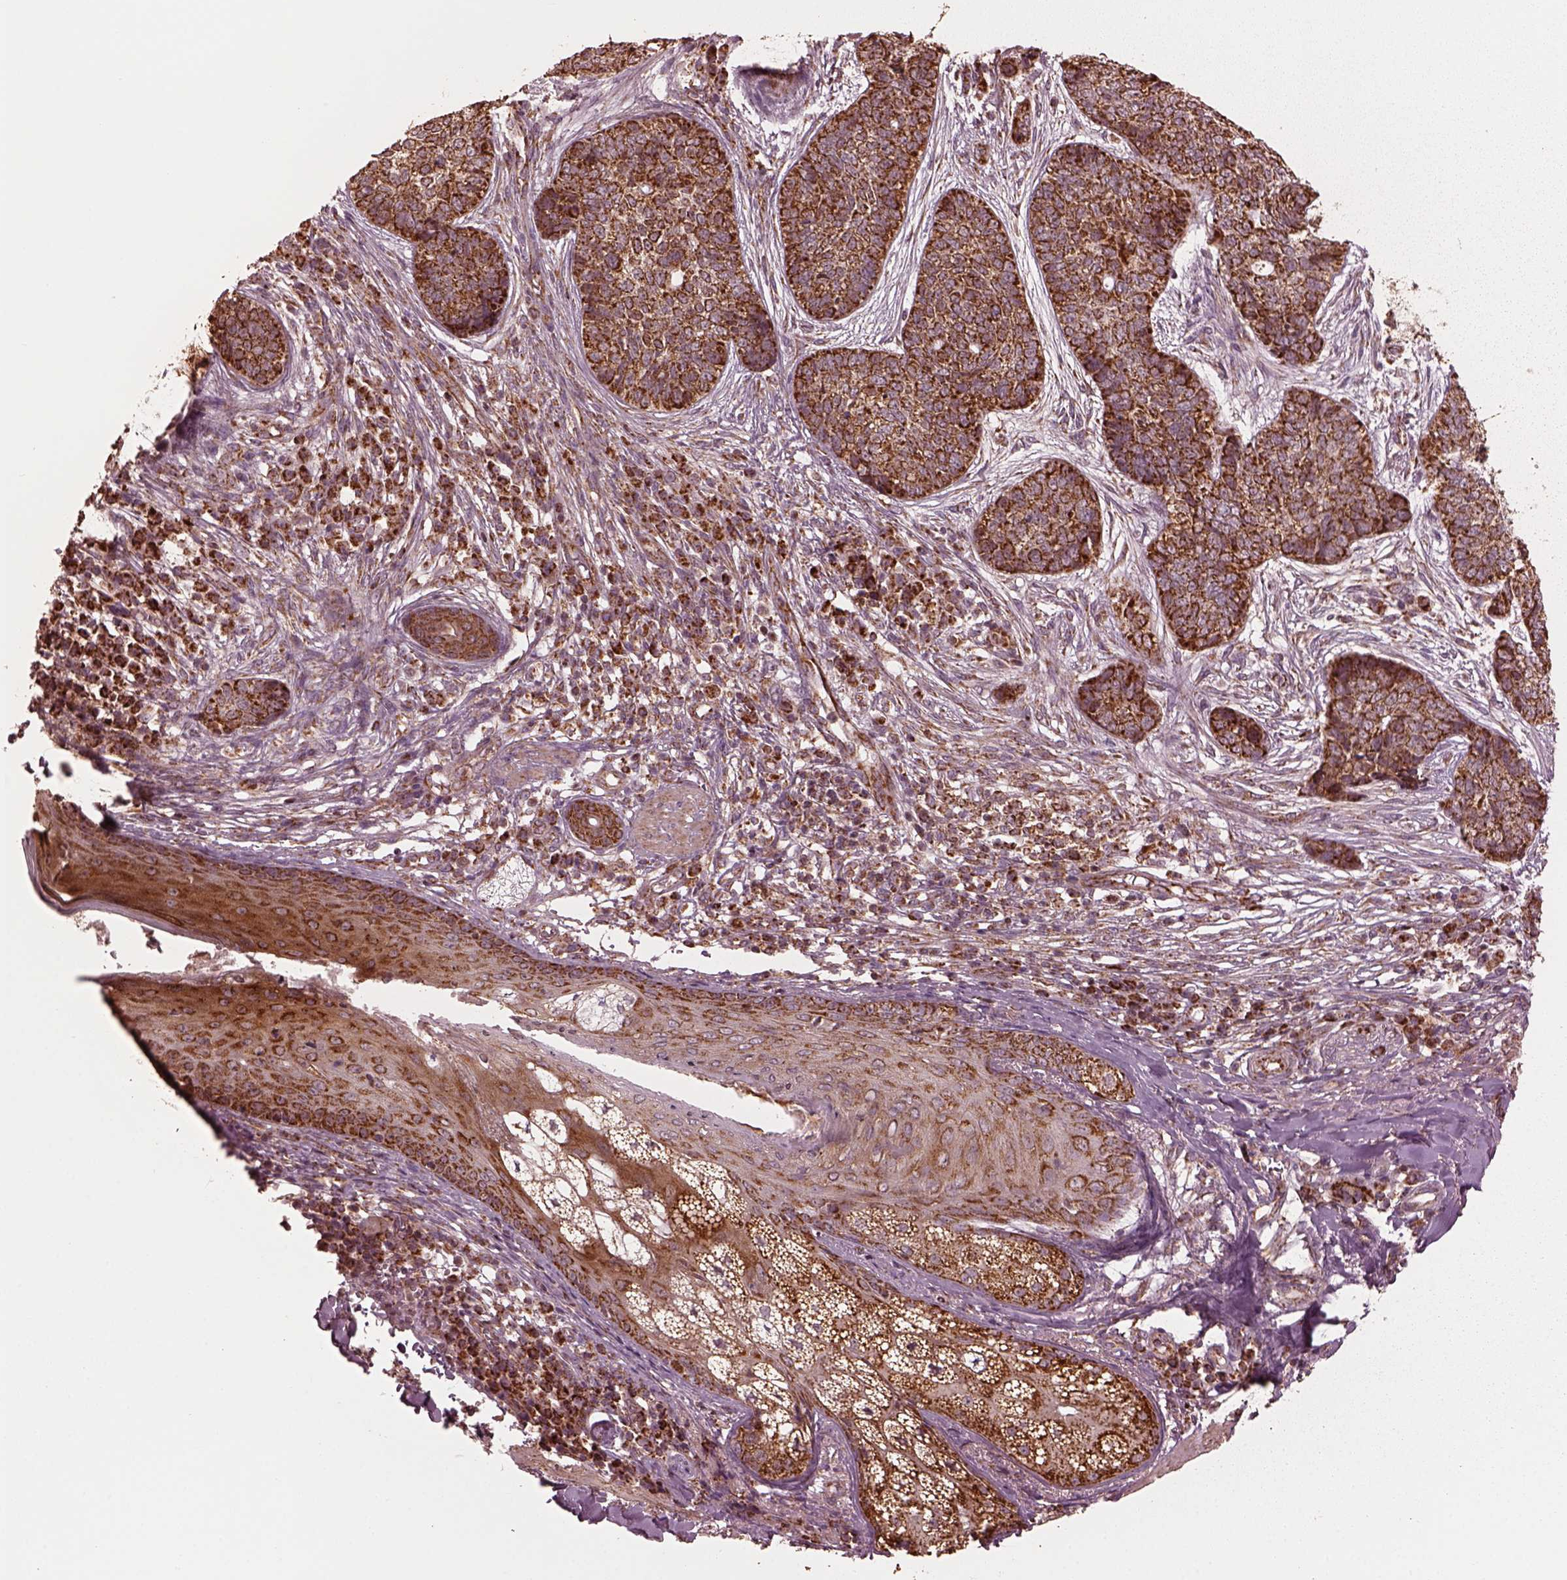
{"staining": {"intensity": "strong", "quantity": ">75%", "location": "cytoplasmic/membranous"}, "tissue": "skin cancer", "cell_type": "Tumor cells", "image_type": "cancer", "snomed": [{"axis": "morphology", "description": "Basal cell carcinoma"}, {"axis": "topography", "description": "Skin"}], "caption": "Human basal cell carcinoma (skin) stained with a brown dye reveals strong cytoplasmic/membranous positive positivity in about >75% of tumor cells.", "gene": "NDUFB10", "patient": {"sex": "female", "age": 69}}